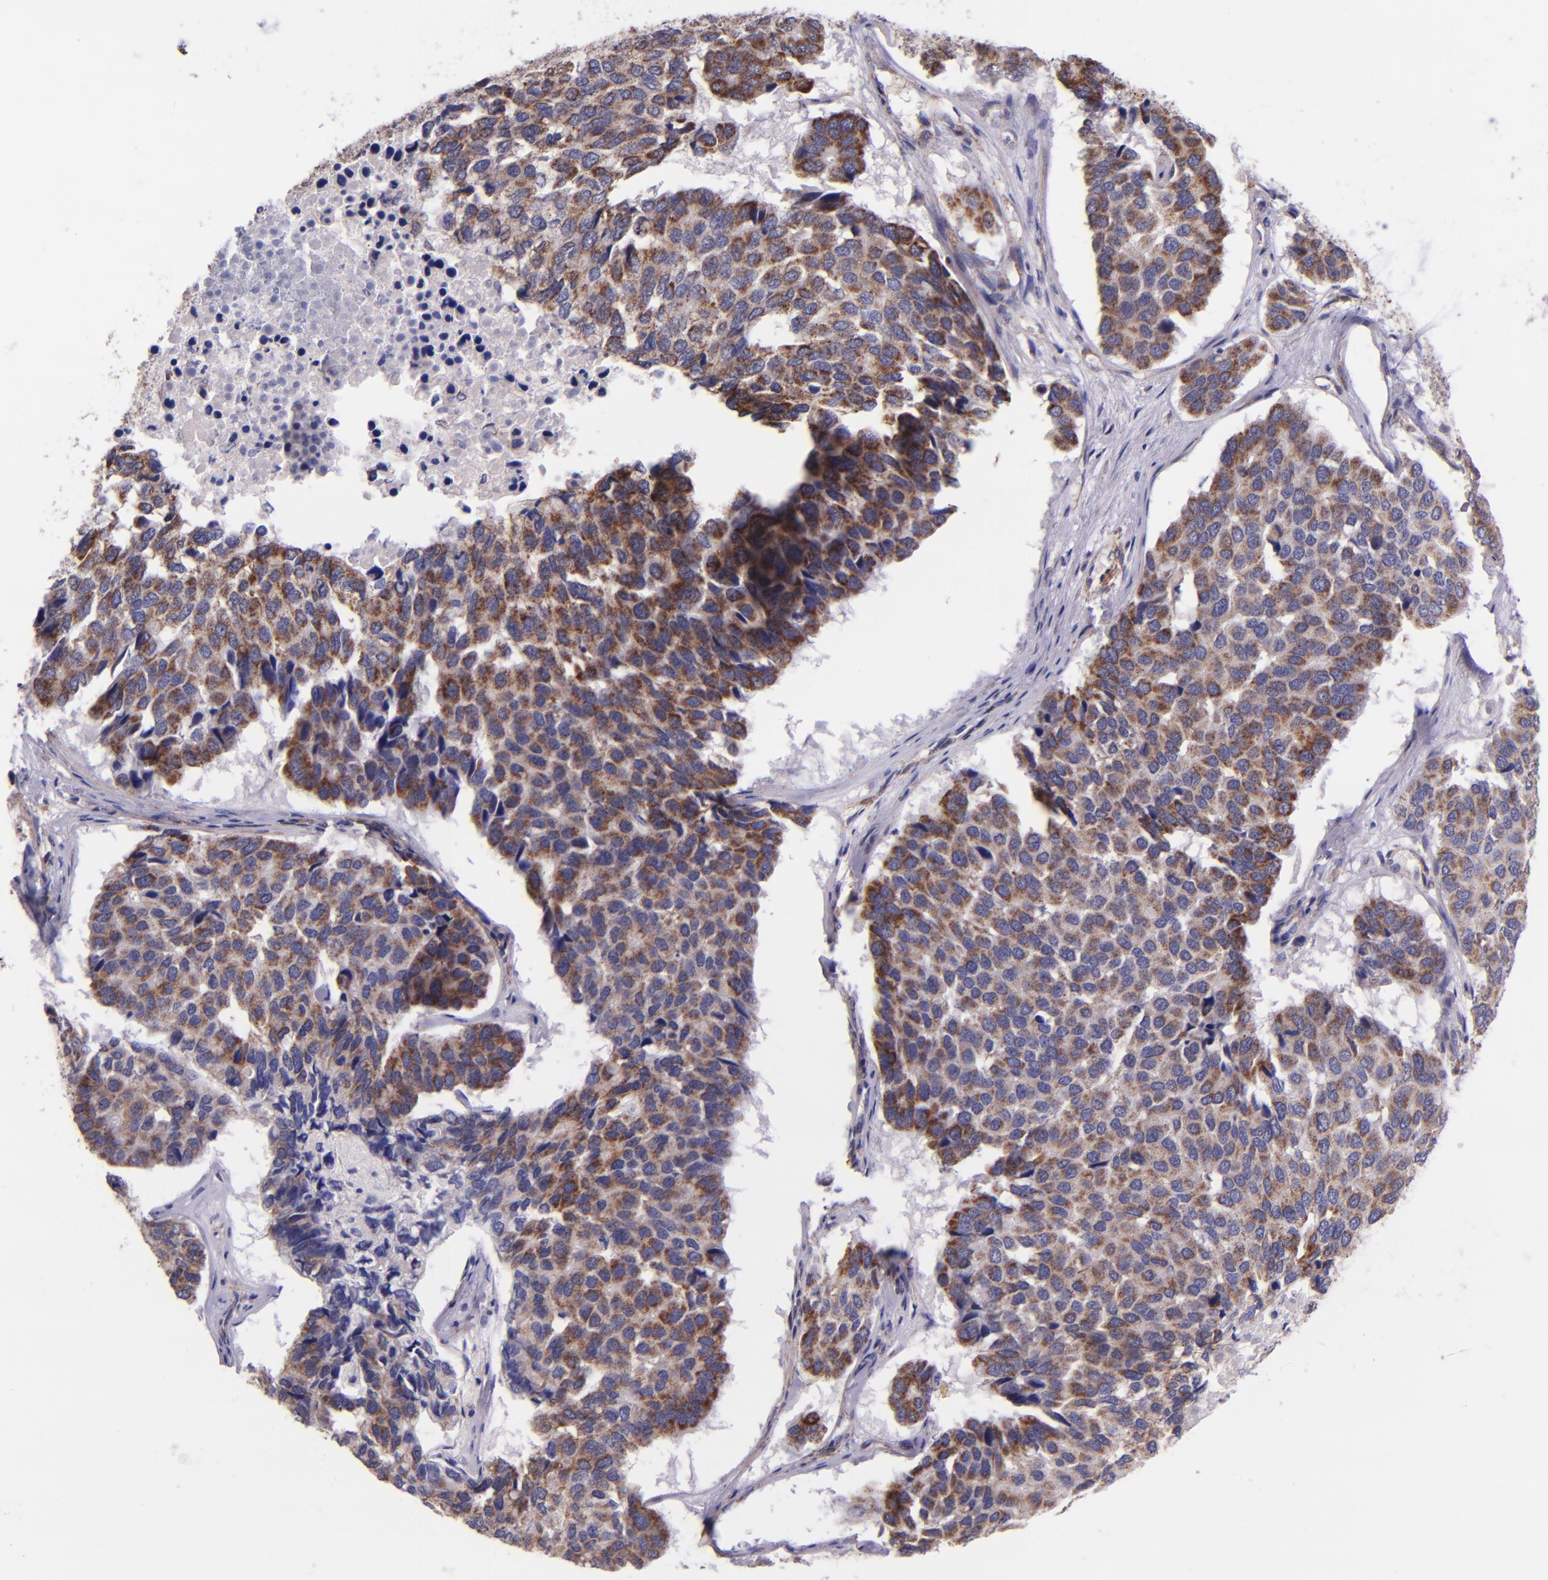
{"staining": {"intensity": "moderate", "quantity": "<25%", "location": "cytoplasmic/membranous"}, "tissue": "pancreatic cancer", "cell_type": "Tumor cells", "image_type": "cancer", "snomed": [{"axis": "morphology", "description": "Adenocarcinoma, NOS"}, {"axis": "topography", "description": "Pancreas"}], "caption": "Immunohistochemistry (IHC) photomicrograph of adenocarcinoma (pancreatic) stained for a protein (brown), which exhibits low levels of moderate cytoplasmic/membranous positivity in approximately <25% of tumor cells.", "gene": "IDH3G", "patient": {"sex": "male", "age": 50}}